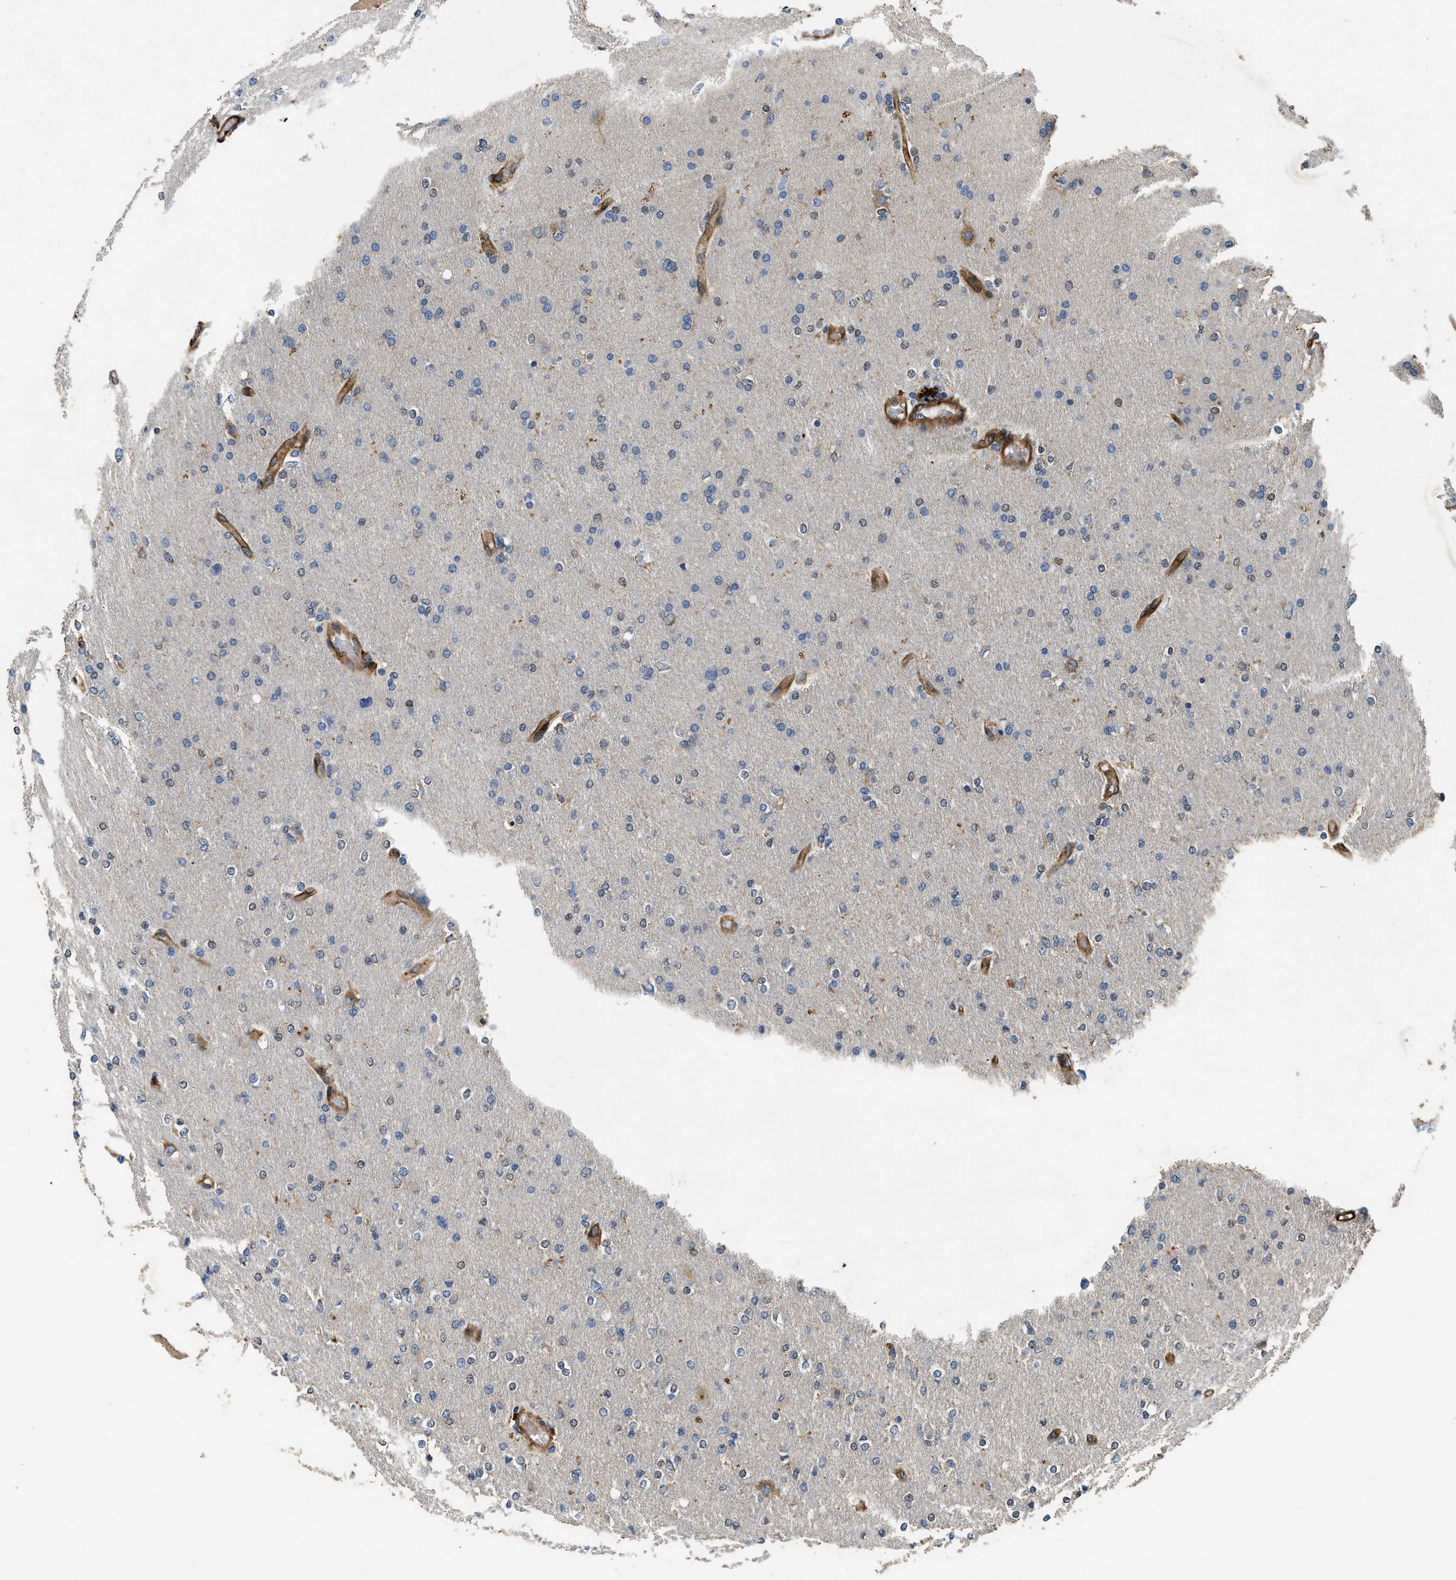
{"staining": {"intensity": "weak", "quantity": "<25%", "location": "nuclear"}, "tissue": "glioma", "cell_type": "Tumor cells", "image_type": "cancer", "snomed": [{"axis": "morphology", "description": "Glioma, malignant, High grade"}, {"axis": "topography", "description": "Cerebral cortex"}], "caption": "This image is of glioma stained with immunohistochemistry (IHC) to label a protein in brown with the nuclei are counter-stained blue. There is no expression in tumor cells.", "gene": "RAPH1", "patient": {"sex": "female", "age": 36}}